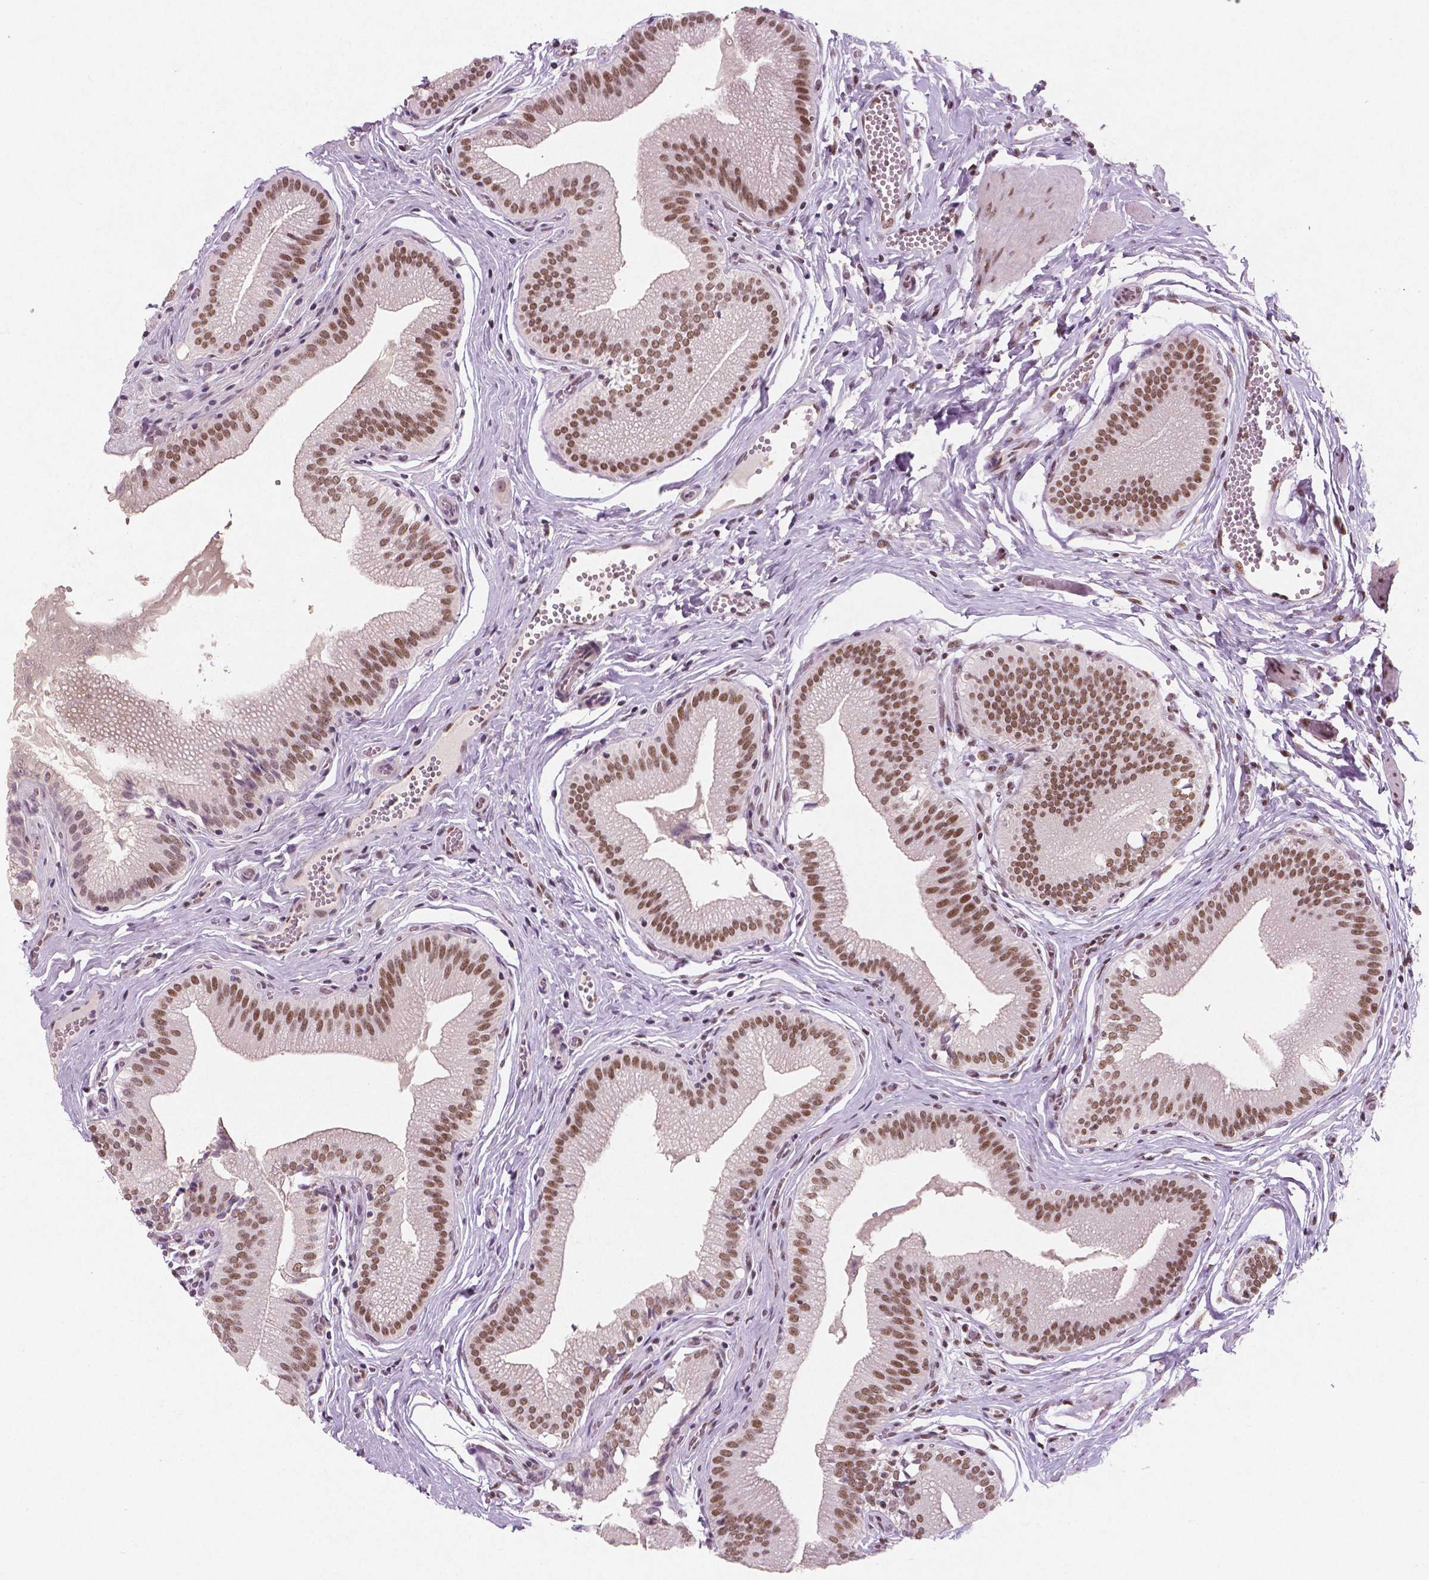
{"staining": {"intensity": "moderate", "quantity": ">75%", "location": "nuclear"}, "tissue": "gallbladder", "cell_type": "Glandular cells", "image_type": "normal", "snomed": [{"axis": "morphology", "description": "Normal tissue, NOS"}, {"axis": "topography", "description": "Gallbladder"}, {"axis": "topography", "description": "Peripheral nerve tissue"}], "caption": "A high-resolution image shows immunohistochemistry (IHC) staining of normal gallbladder, which shows moderate nuclear staining in approximately >75% of glandular cells.", "gene": "BRD4", "patient": {"sex": "male", "age": 17}}